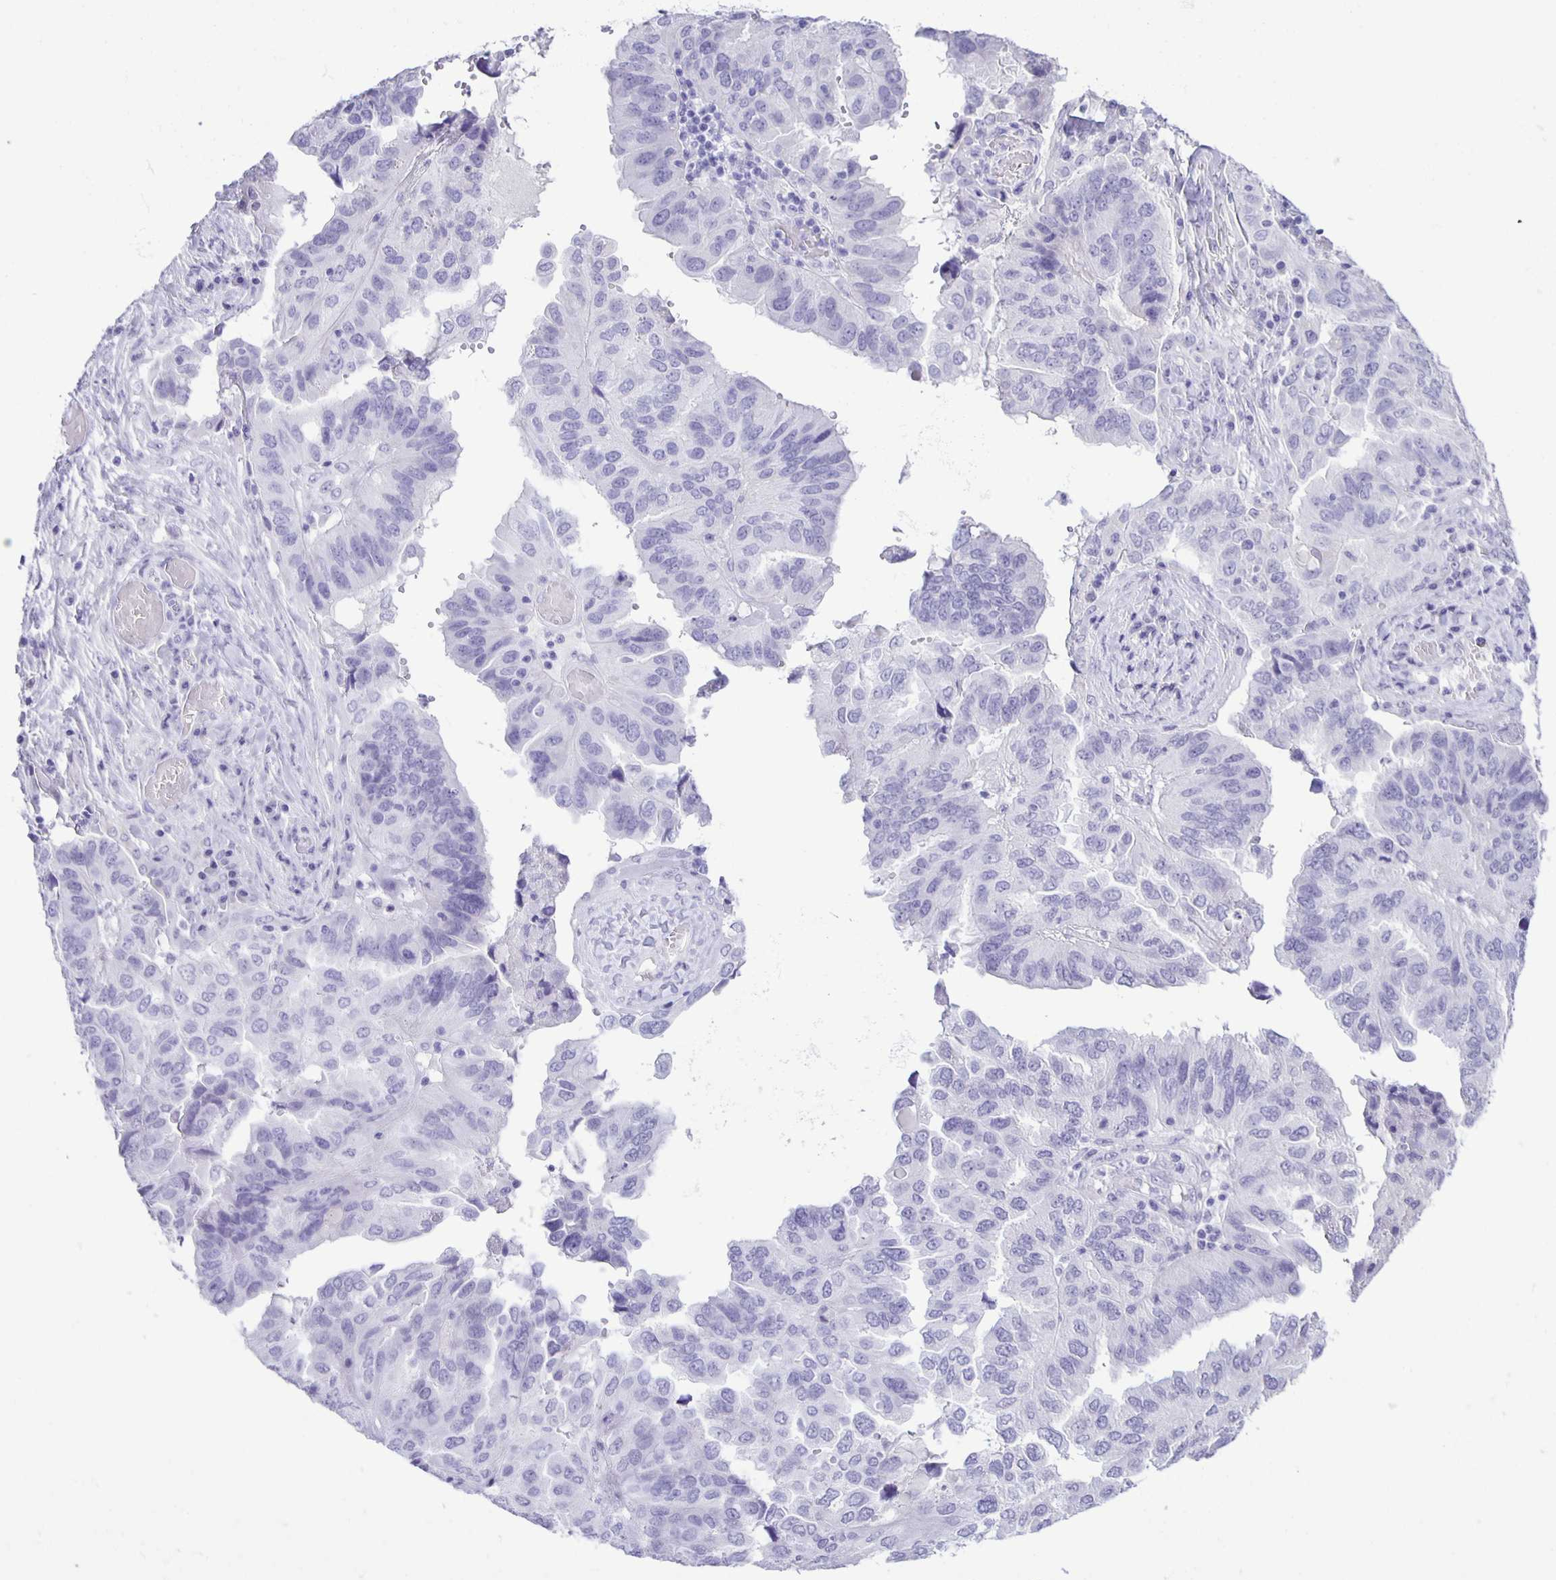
{"staining": {"intensity": "negative", "quantity": "none", "location": "none"}, "tissue": "ovarian cancer", "cell_type": "Tumor cells", "image_type": "cancer", "snomed": [{"axis": "morphology", "description": "Cystadenocarcinoma, serous, NOS"}, {"axis": "topography", "description": "Ovary"}], "caption": "IHC of ovarian cancer reveals no positivity in tumor cells.", "gene": "EZHIP", "patient": {"sex": "female", "age": 79}}